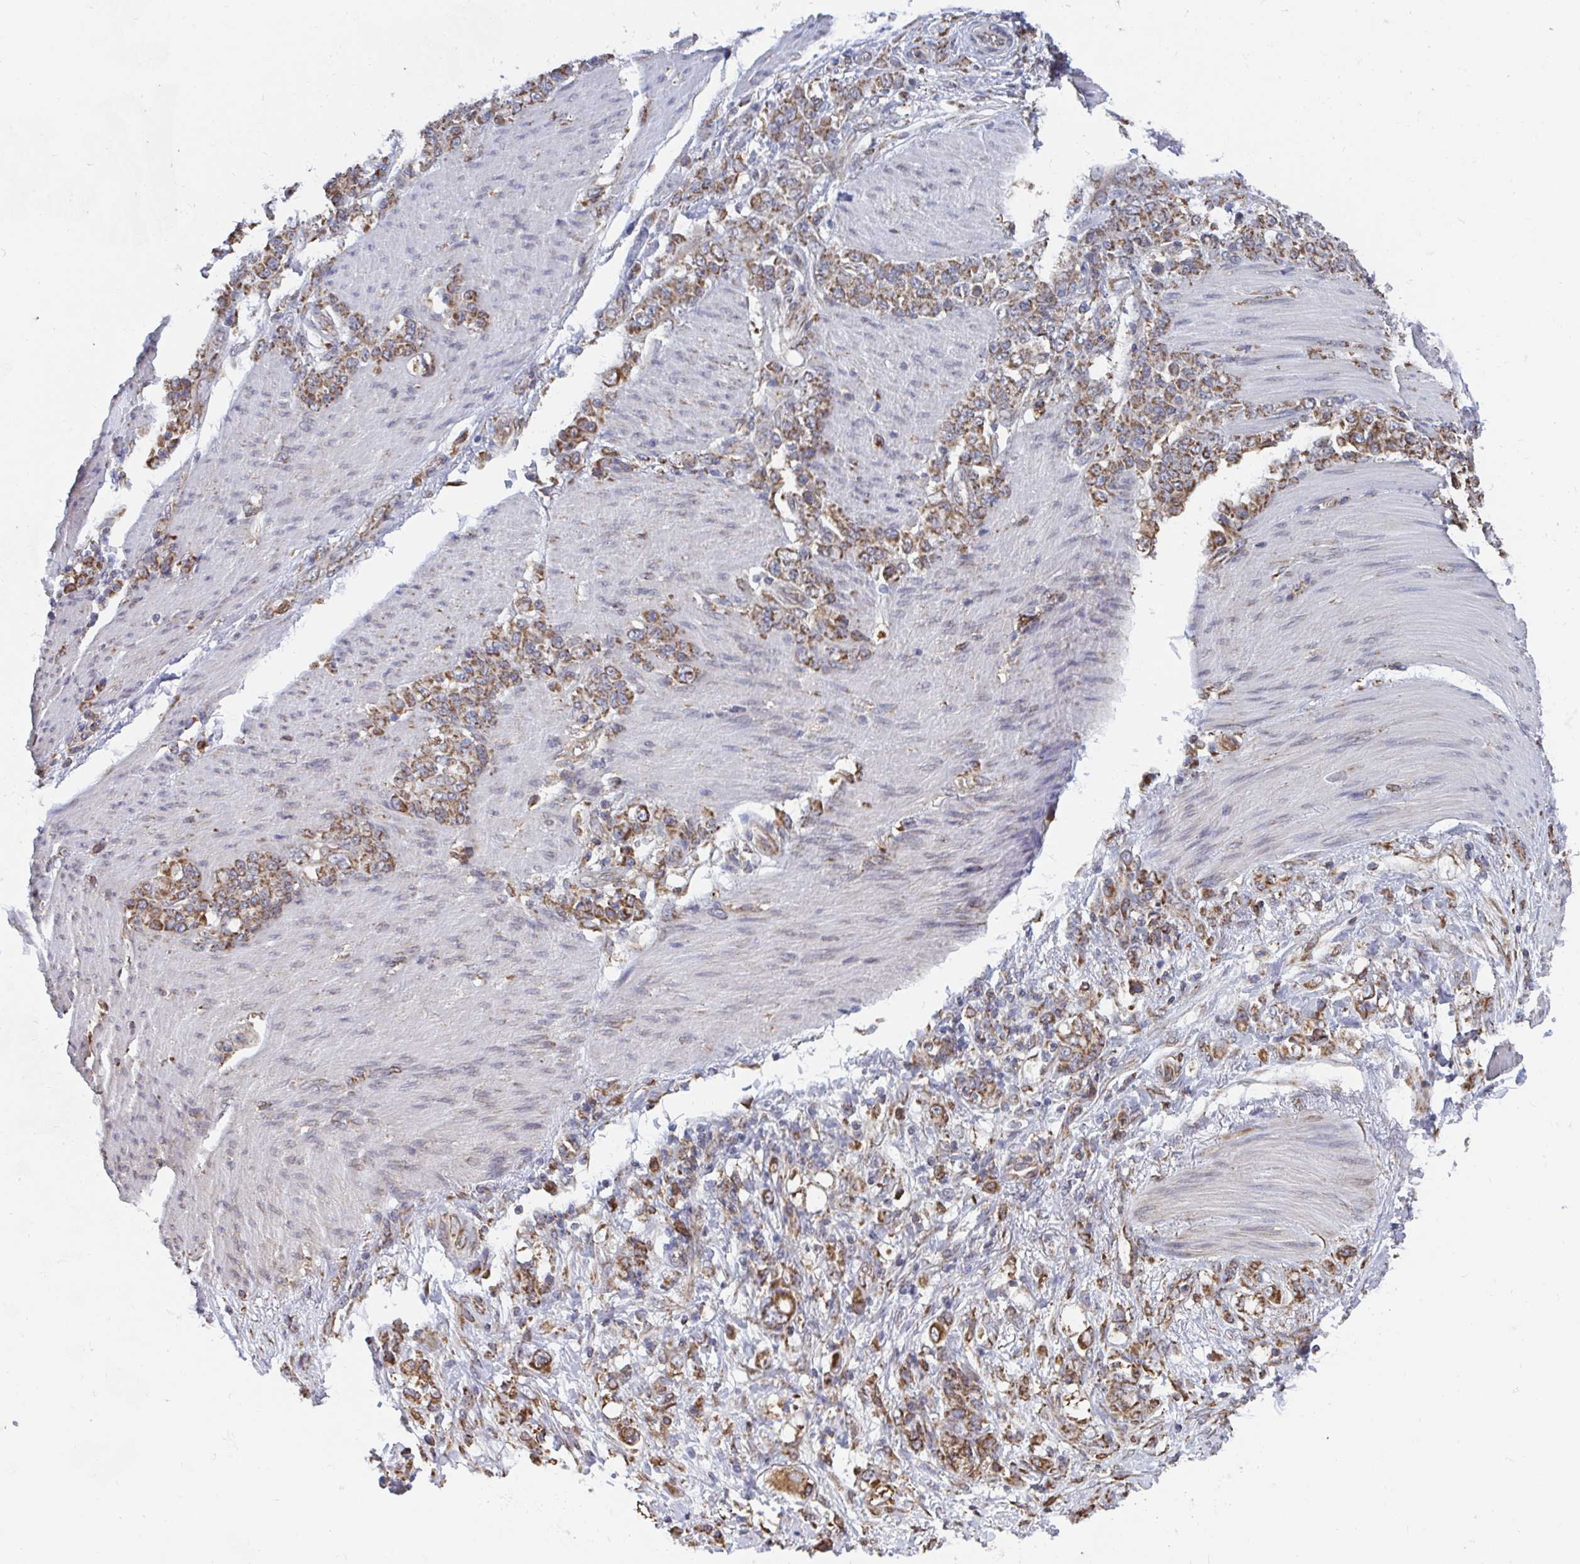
{"staining": {"intensity": "moderate", "quantity": ">75%", "location": "cytoplasmic/membranous"}, "tissue": "stomach cancer", "cell_type": "Tumor cells", "image_type": "cancer", "snomed": [{"axis": "morphology", "description": "Adenocarcinoma, NOS"}, {"axis": "topography", "description": "Stomach"}], "caption": "Immunohistochemistry (IHC) of stomach adenocarcinoma shows medium levels of moderate cytoplasmic/membranous expression in approximately >75% of tumor cells.", "gene": "ELAVL1", "patient": {"sex": "female", "age": 79}}